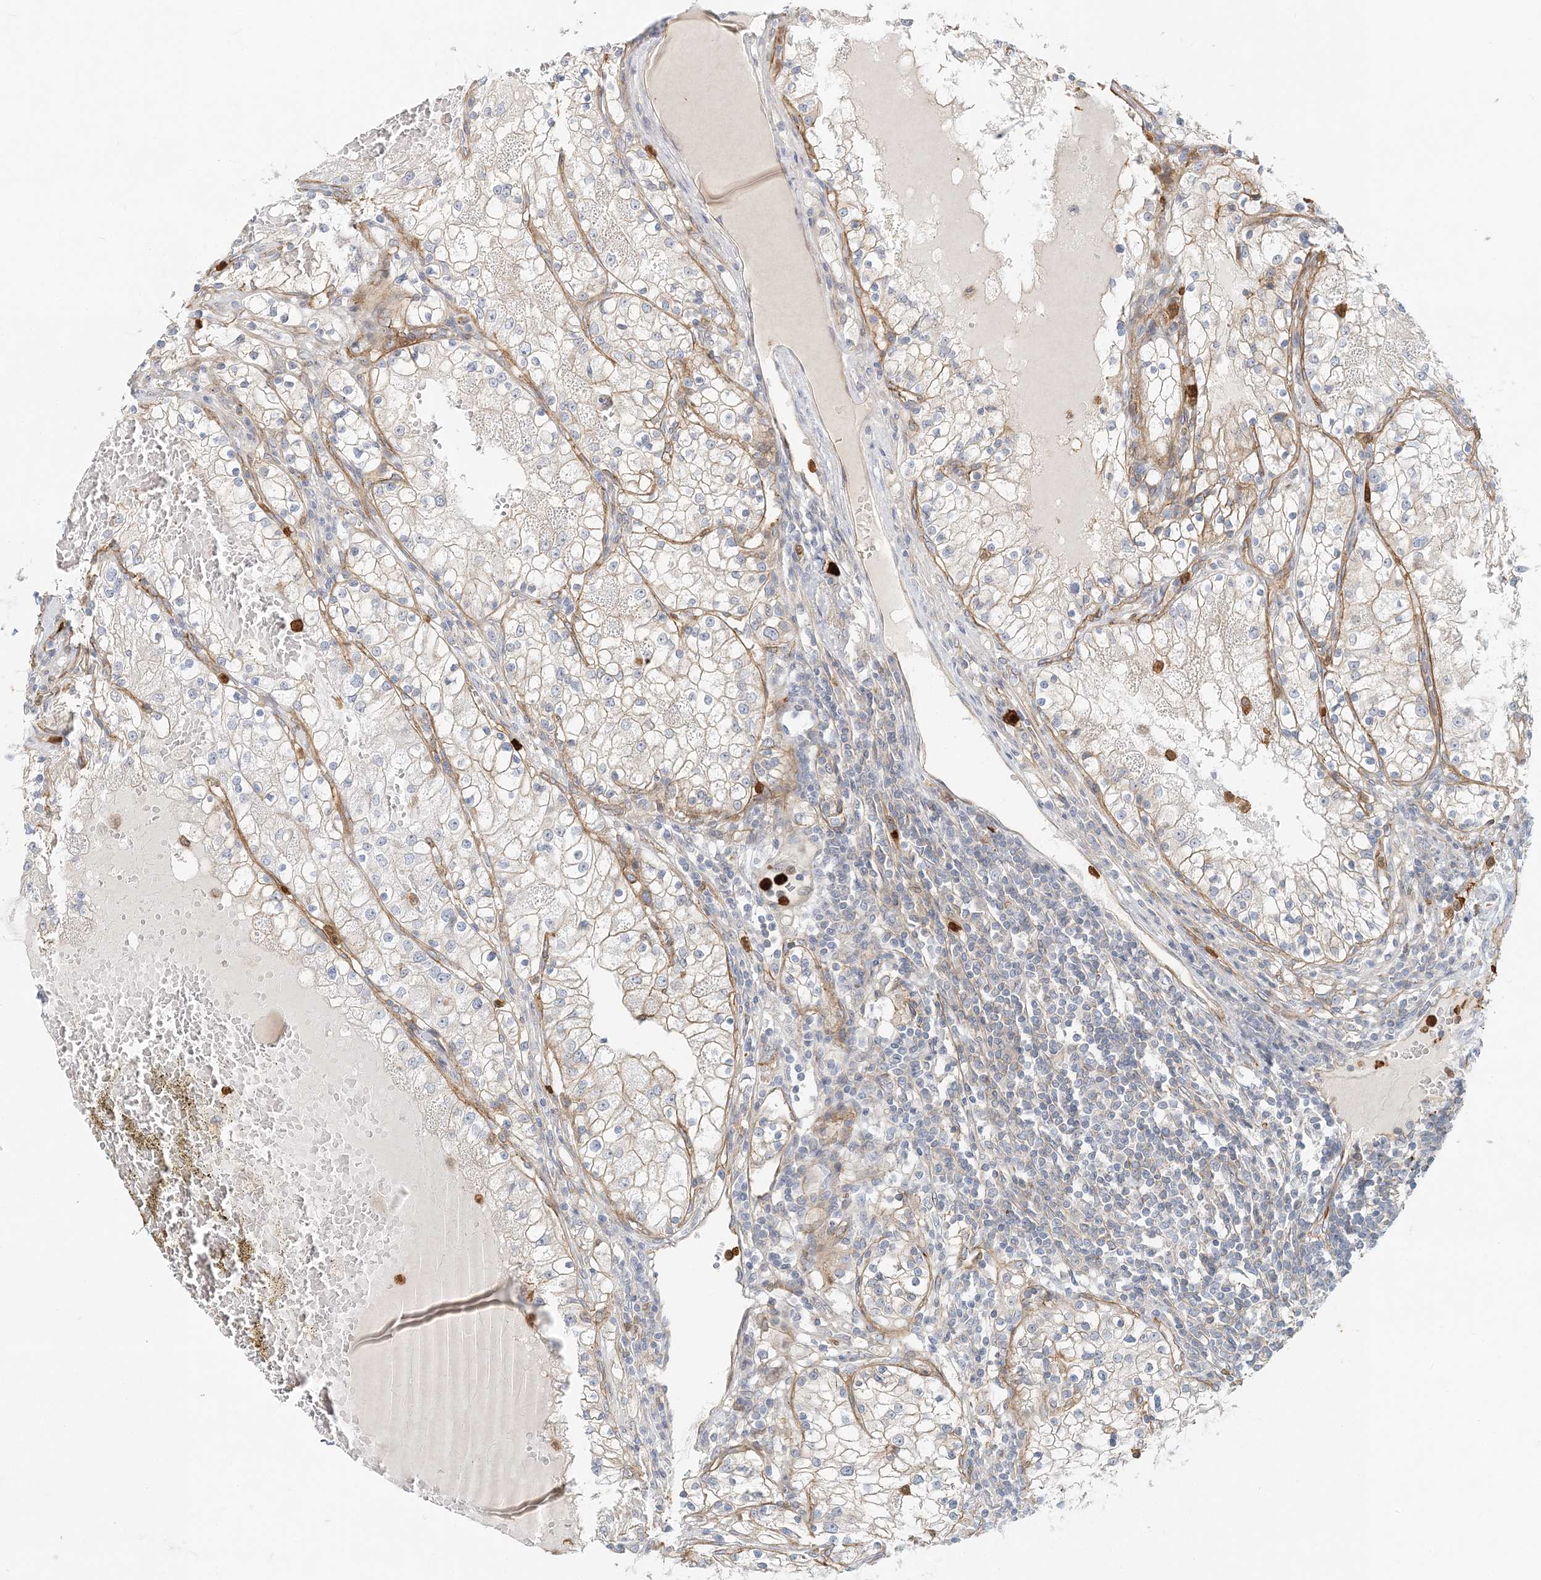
{"staining": {"intensity": "weak", "quantity": "<25%", "location": "cytoplasmic/membranous"}, "tissue": "renal cancer", "cell_type": "Tumor cells", "image_type": "cancer", "snomed": [{"axis": "morphology", "description": "Normal tissue, NOS"}, {"axis": "morphology", "description": "Adenocarcinoma, NOS"}, {"axis": "topography", "description": "Kidney"}], "caption": "Immunohistochemistry (IHC) image of neoplastic tissue: human adenocarcinoma (renal) stained with DAB (3,3'-diaminobenzidine) exhibits no significant protein positivity in tumor cells.", "gene": "DNAH1", "patient": {"sex": "male", "age": 68}}